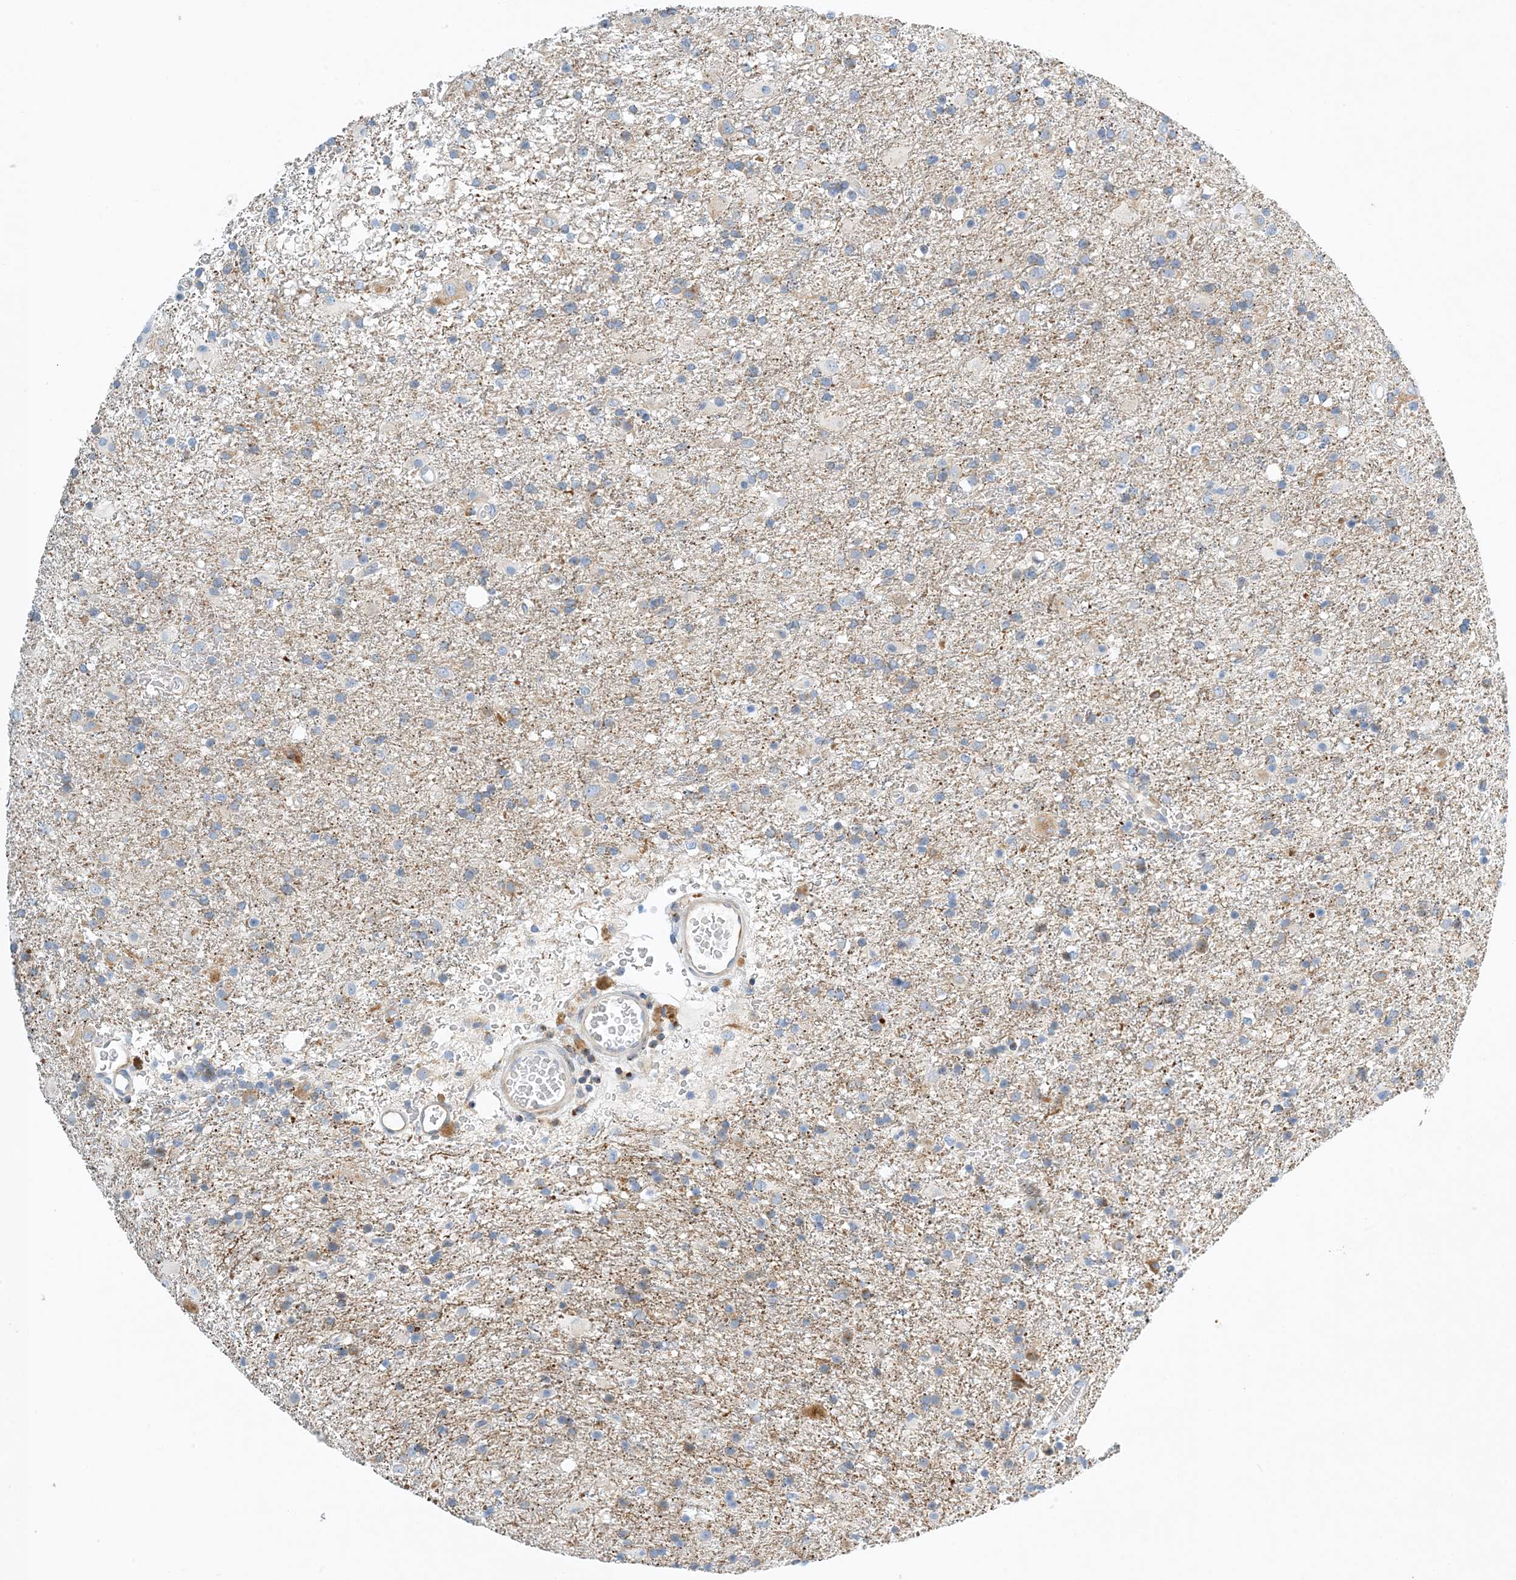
{"staining": {"intensity": "negative", "quantity": "none", "location": "none"}, "tissue": "glioma", "cell_type": "Tumor cells", "image_type": "cancer", "snomed": [{"axis": "morphology", "description": "Glioma, malignant, Low grade"}, {"axis": "topography", "description": "Brain"}], "caption": "Glioma was stained to show a protein in brown. There is no significant expression in tumor cells.", "gene": "PCDHA2", "patient": {"sex": "male", "age": 65}}